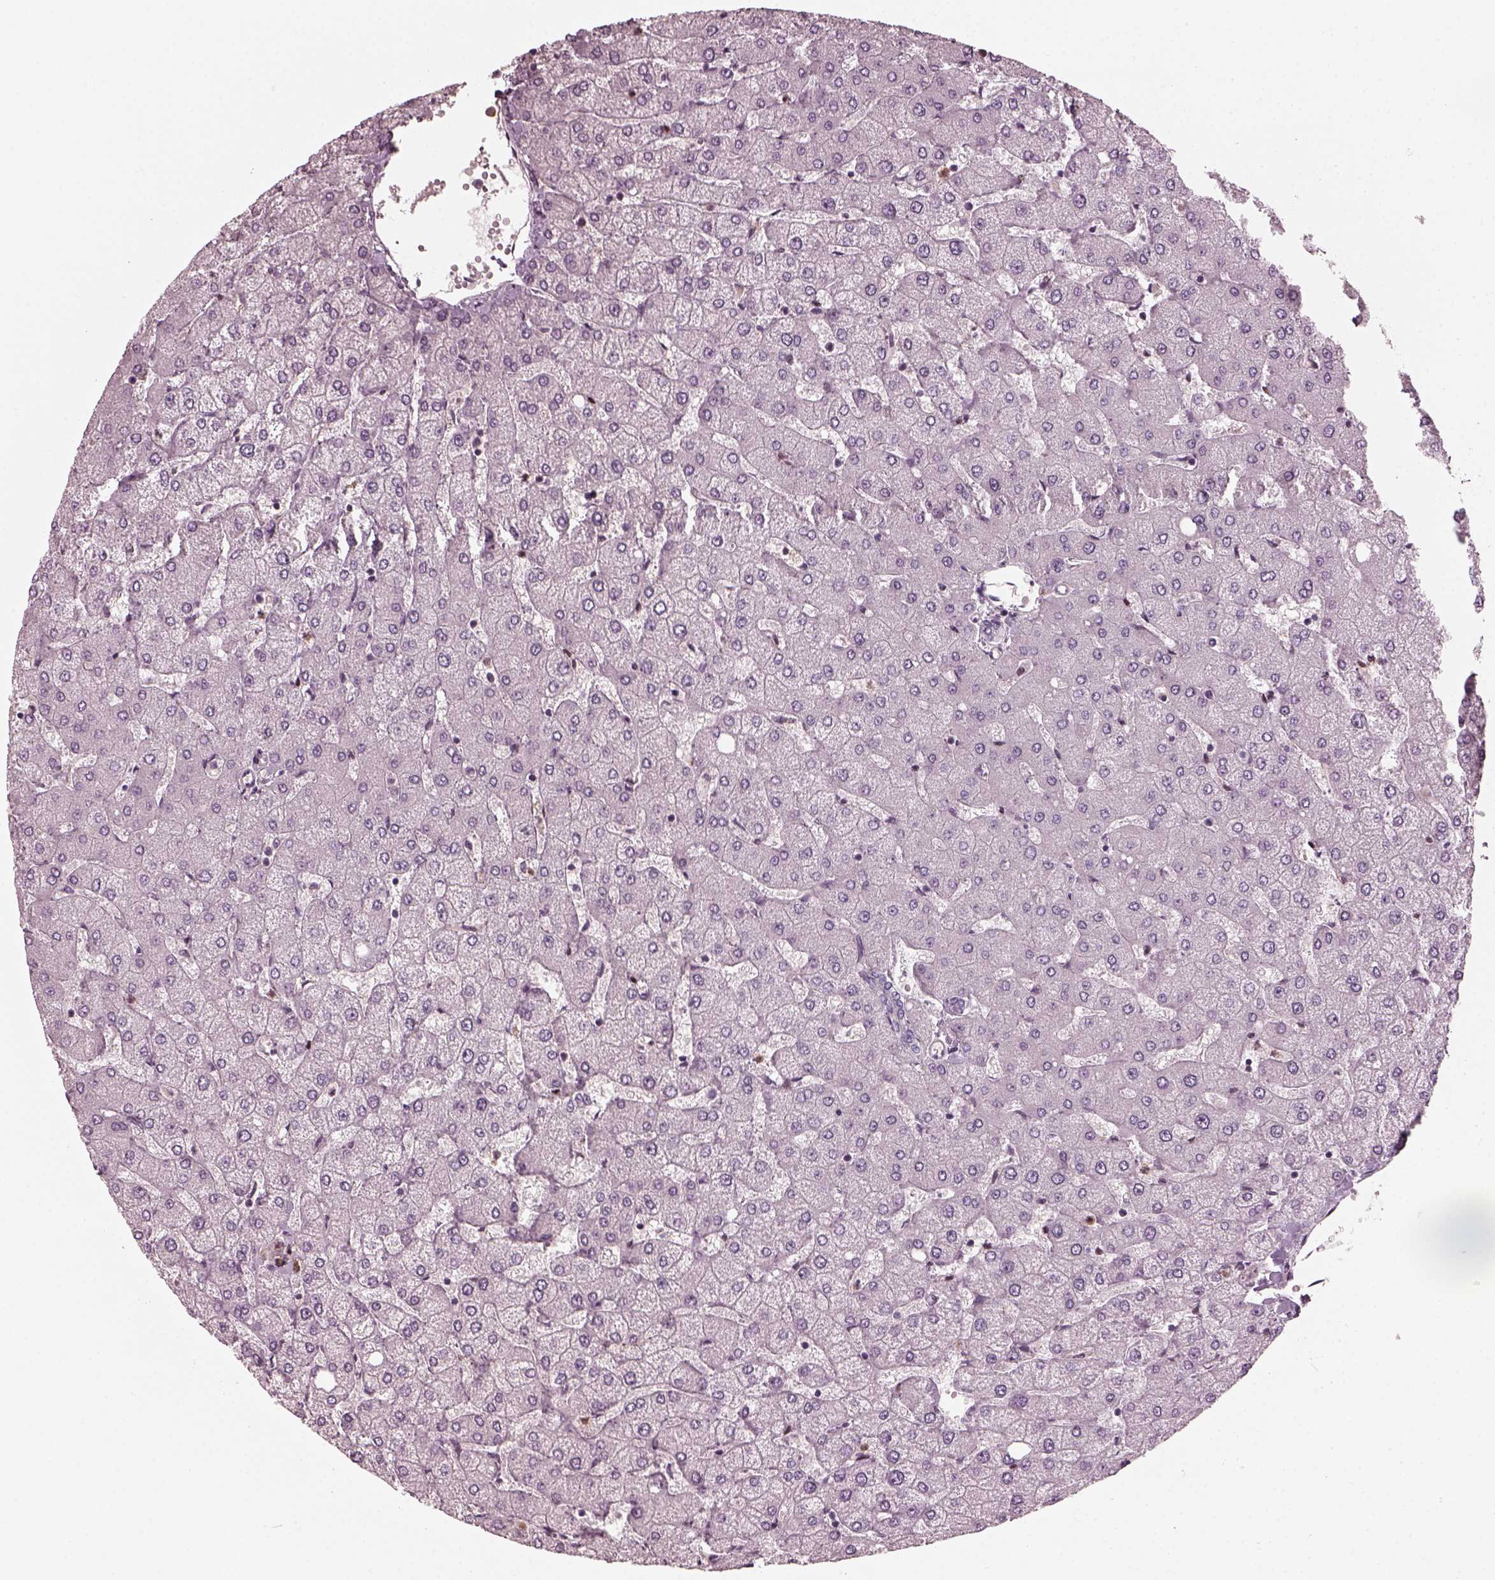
{"staining": {"intensity": "negative", "quantity": "none", "location": "none"}, "tissue": "liver", "cell_type": "Cholangiocytes", "image_type": "normal", "snomed": [{"axis": "morphology", "description": "Normal tissue, NOS"}, {"axis": "topography", "description": "Liver"}], "caption": "Photomicrograph shows no significant protein staining in cholangiocytes of benign liver. (DAB (3,3'-diaminobenzidine) immunohistochemistry (IHC) visualized using brightfield microscopy, high magnification).", "gene": "CHIT1", "patient": {"sex": "female", "age": 54}}